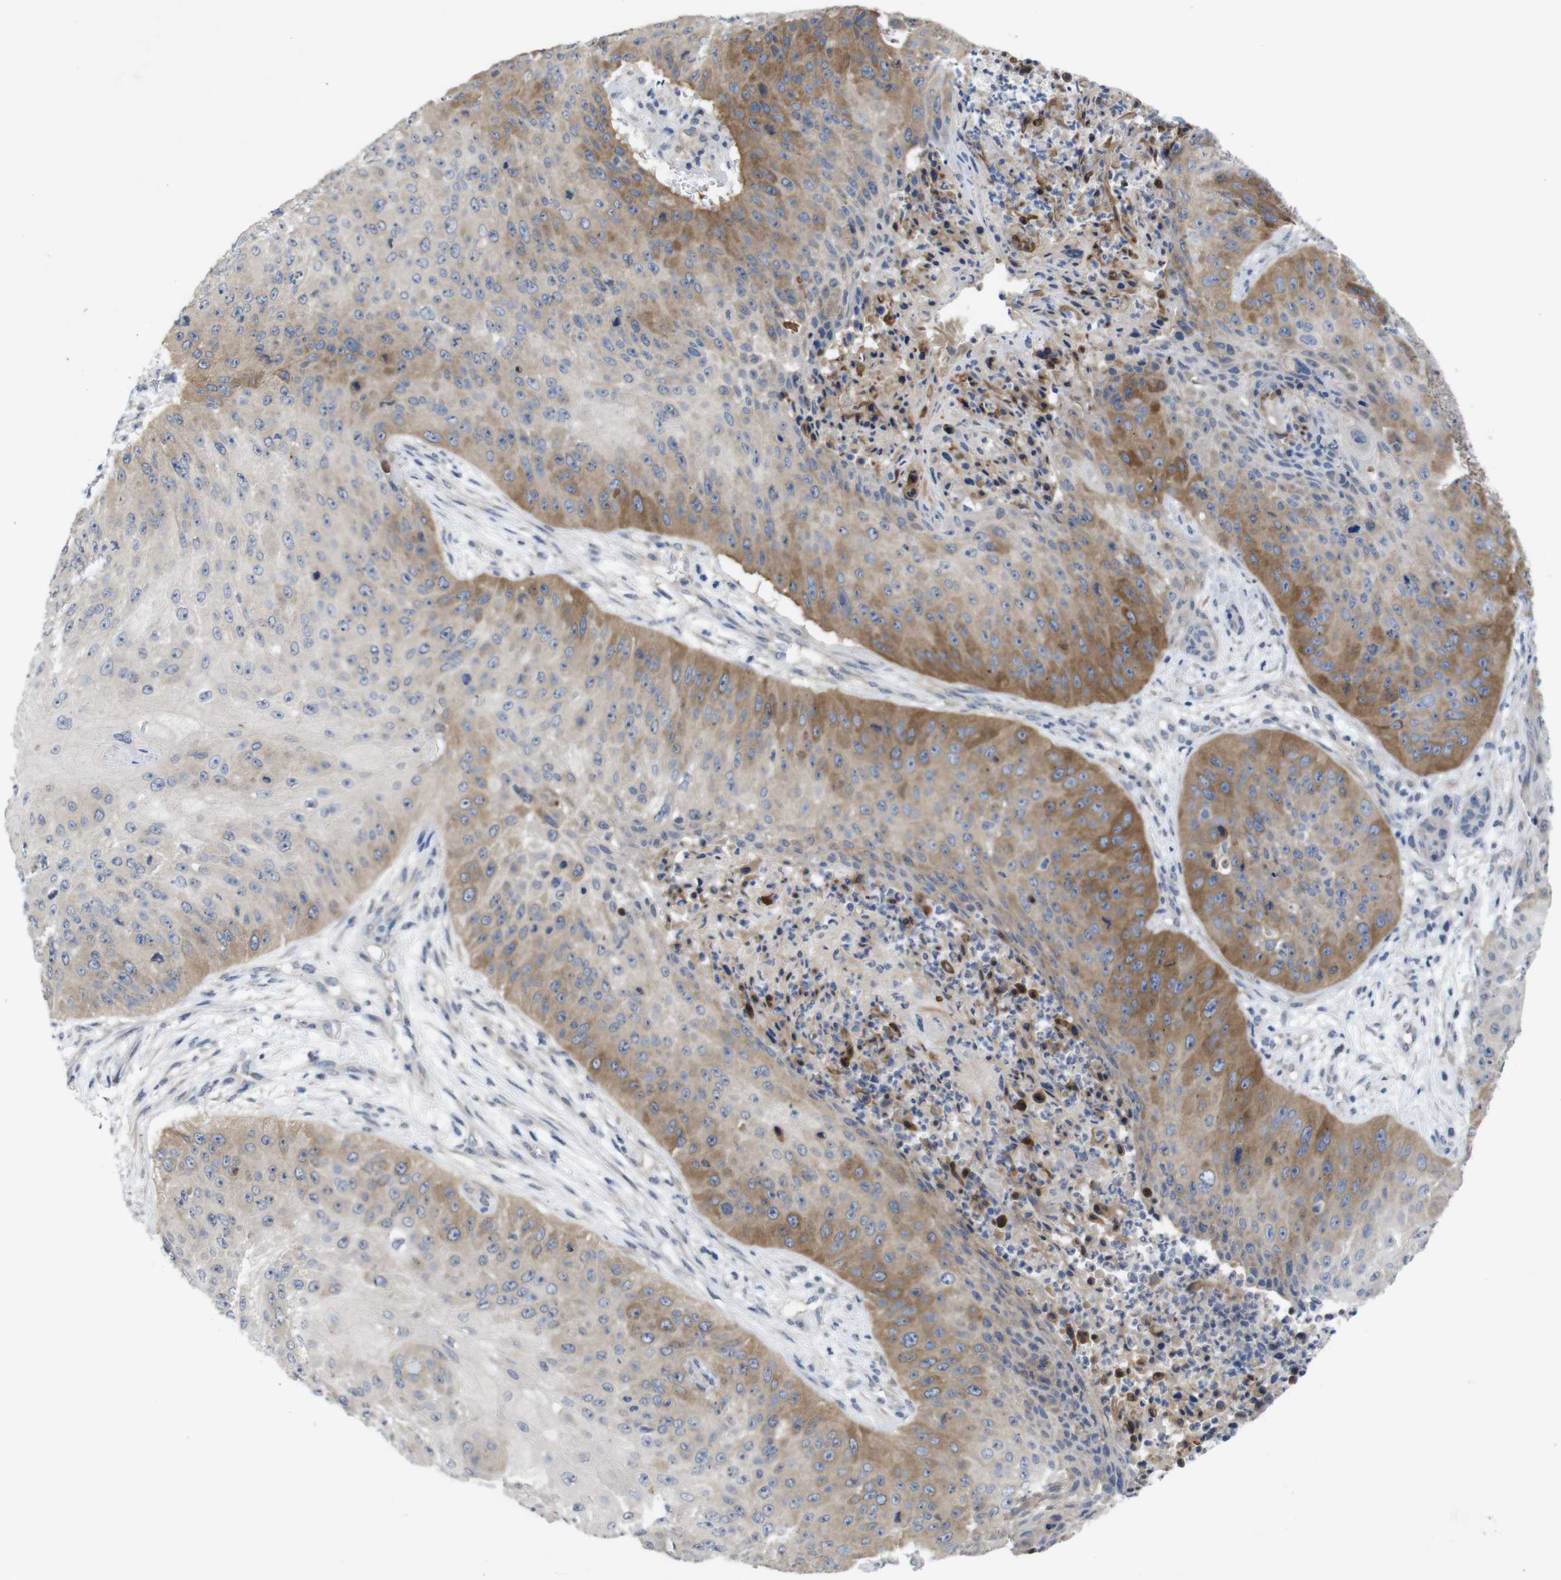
{"staining": {"intensity": "moderate", "quantity": "25%-75%", "location": "cytoplasmic/membranous"}, "tissue": "skin cancer", "cell_type": "Tumor cells", "image_type": "cancer", "snomed": [{"axis": "morphology", "description": "Squamous cell carcinoma, NOS"}, {"axis": "topography", "description": "Skin"}], "caption": "An image showing moderate cytoplasmic/membranous expression in about 25%-75% of tumor cells in squamous cell carcinoma (skin), as visualized by brown immunohistochemical staining.", "gene": "BCAR3", "patient": {"sex": "female", "age": 80}}